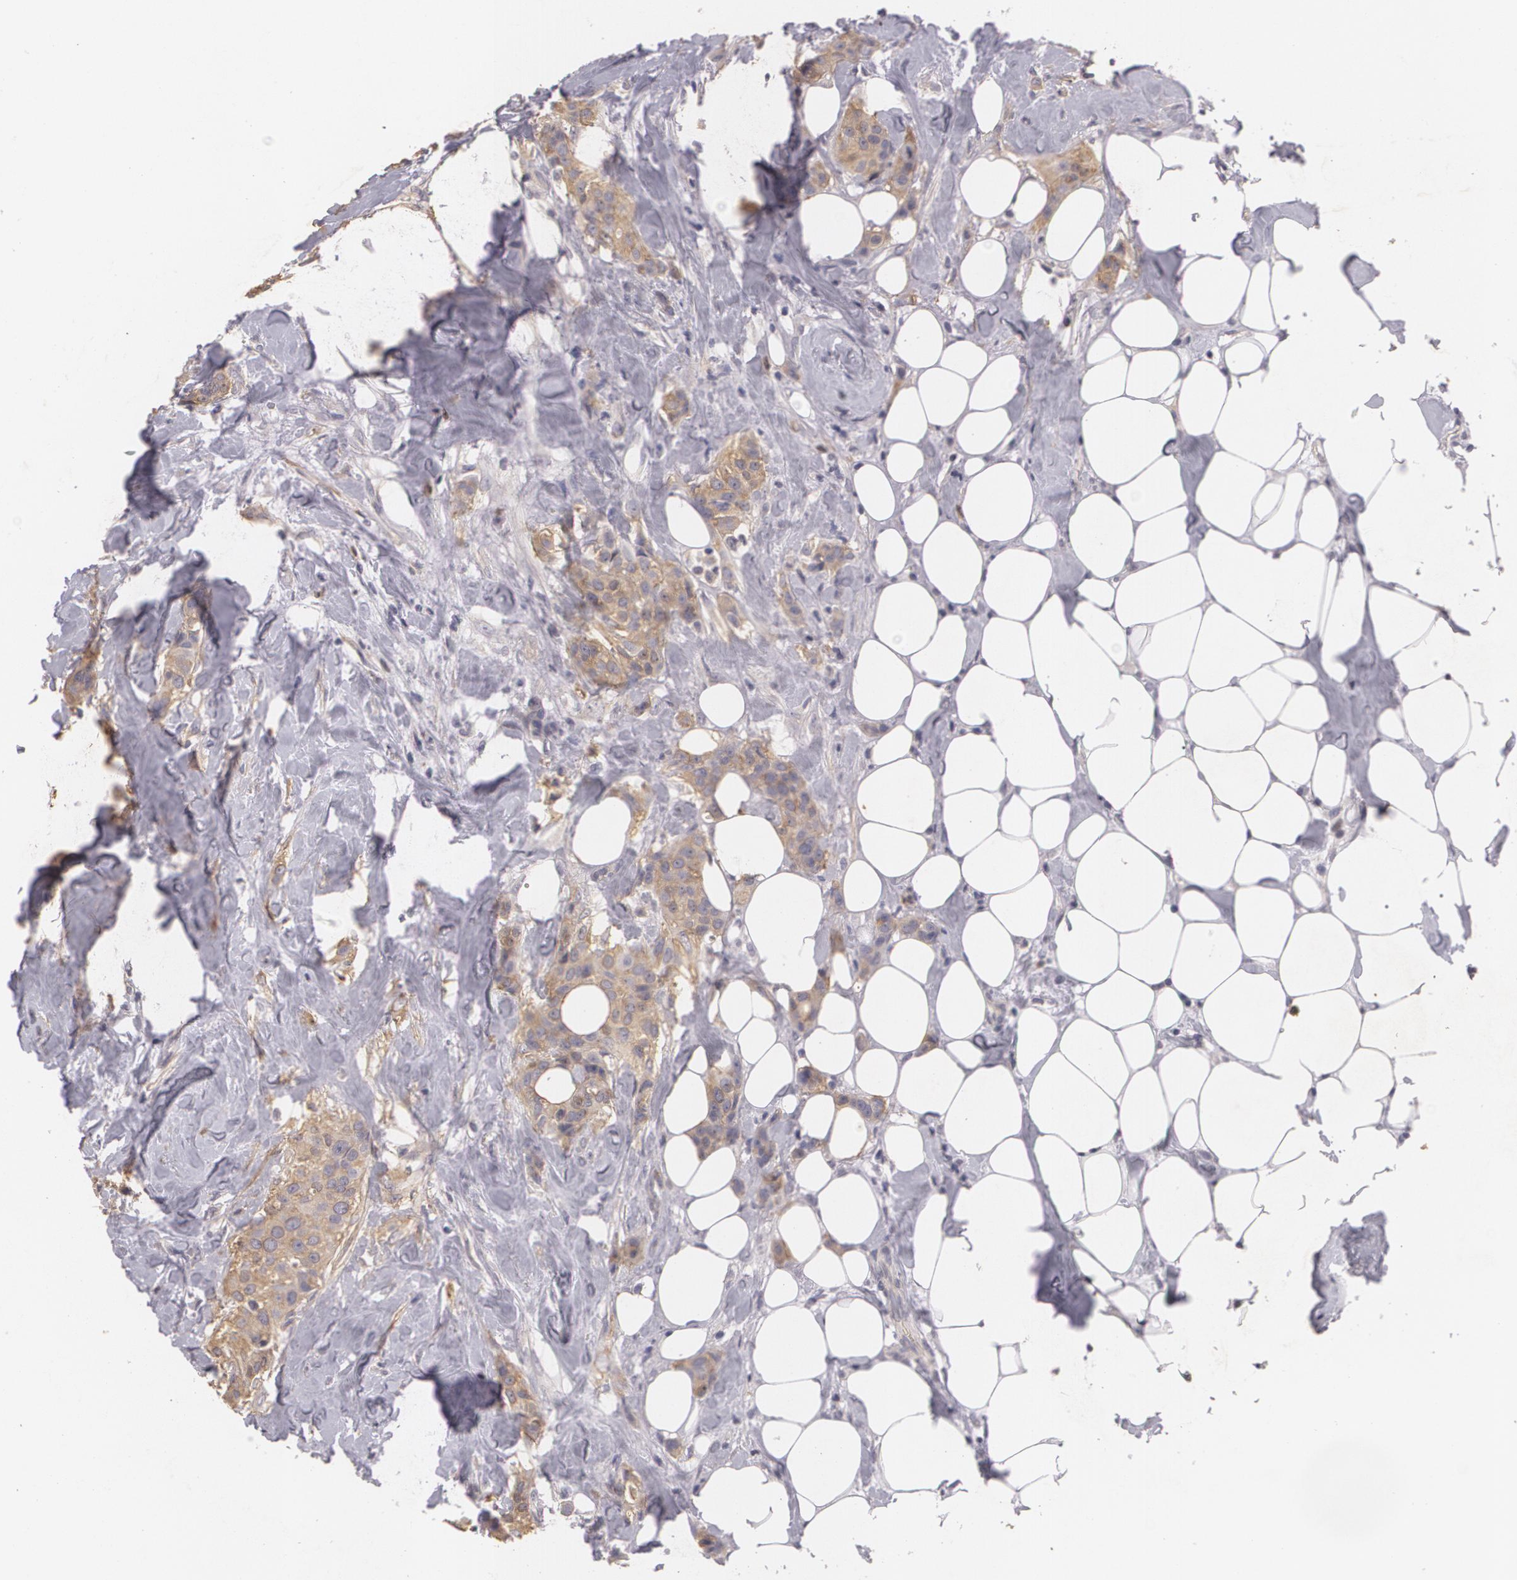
{"staining": {"intensity": "moderate", "quantity": ">75%", "location": "cytoplasmic/membranous"}, "tissue": "breast cancer", "cell_type": "Tumor cells", "image_type": "cancer", "snomed": [{"axis": "morphology", "description": "Duct carcinoma"}, {"axis": "topography", "description": "Breast"}], "caption": "Immunohistochemistry (DAB) staining of breast cancer reveals moderate cytoplasmic/membranous protein expression in about >75% of tumor cells.", "gene": "KCNA4", "patient": {"sex": "female", "age": 45}}